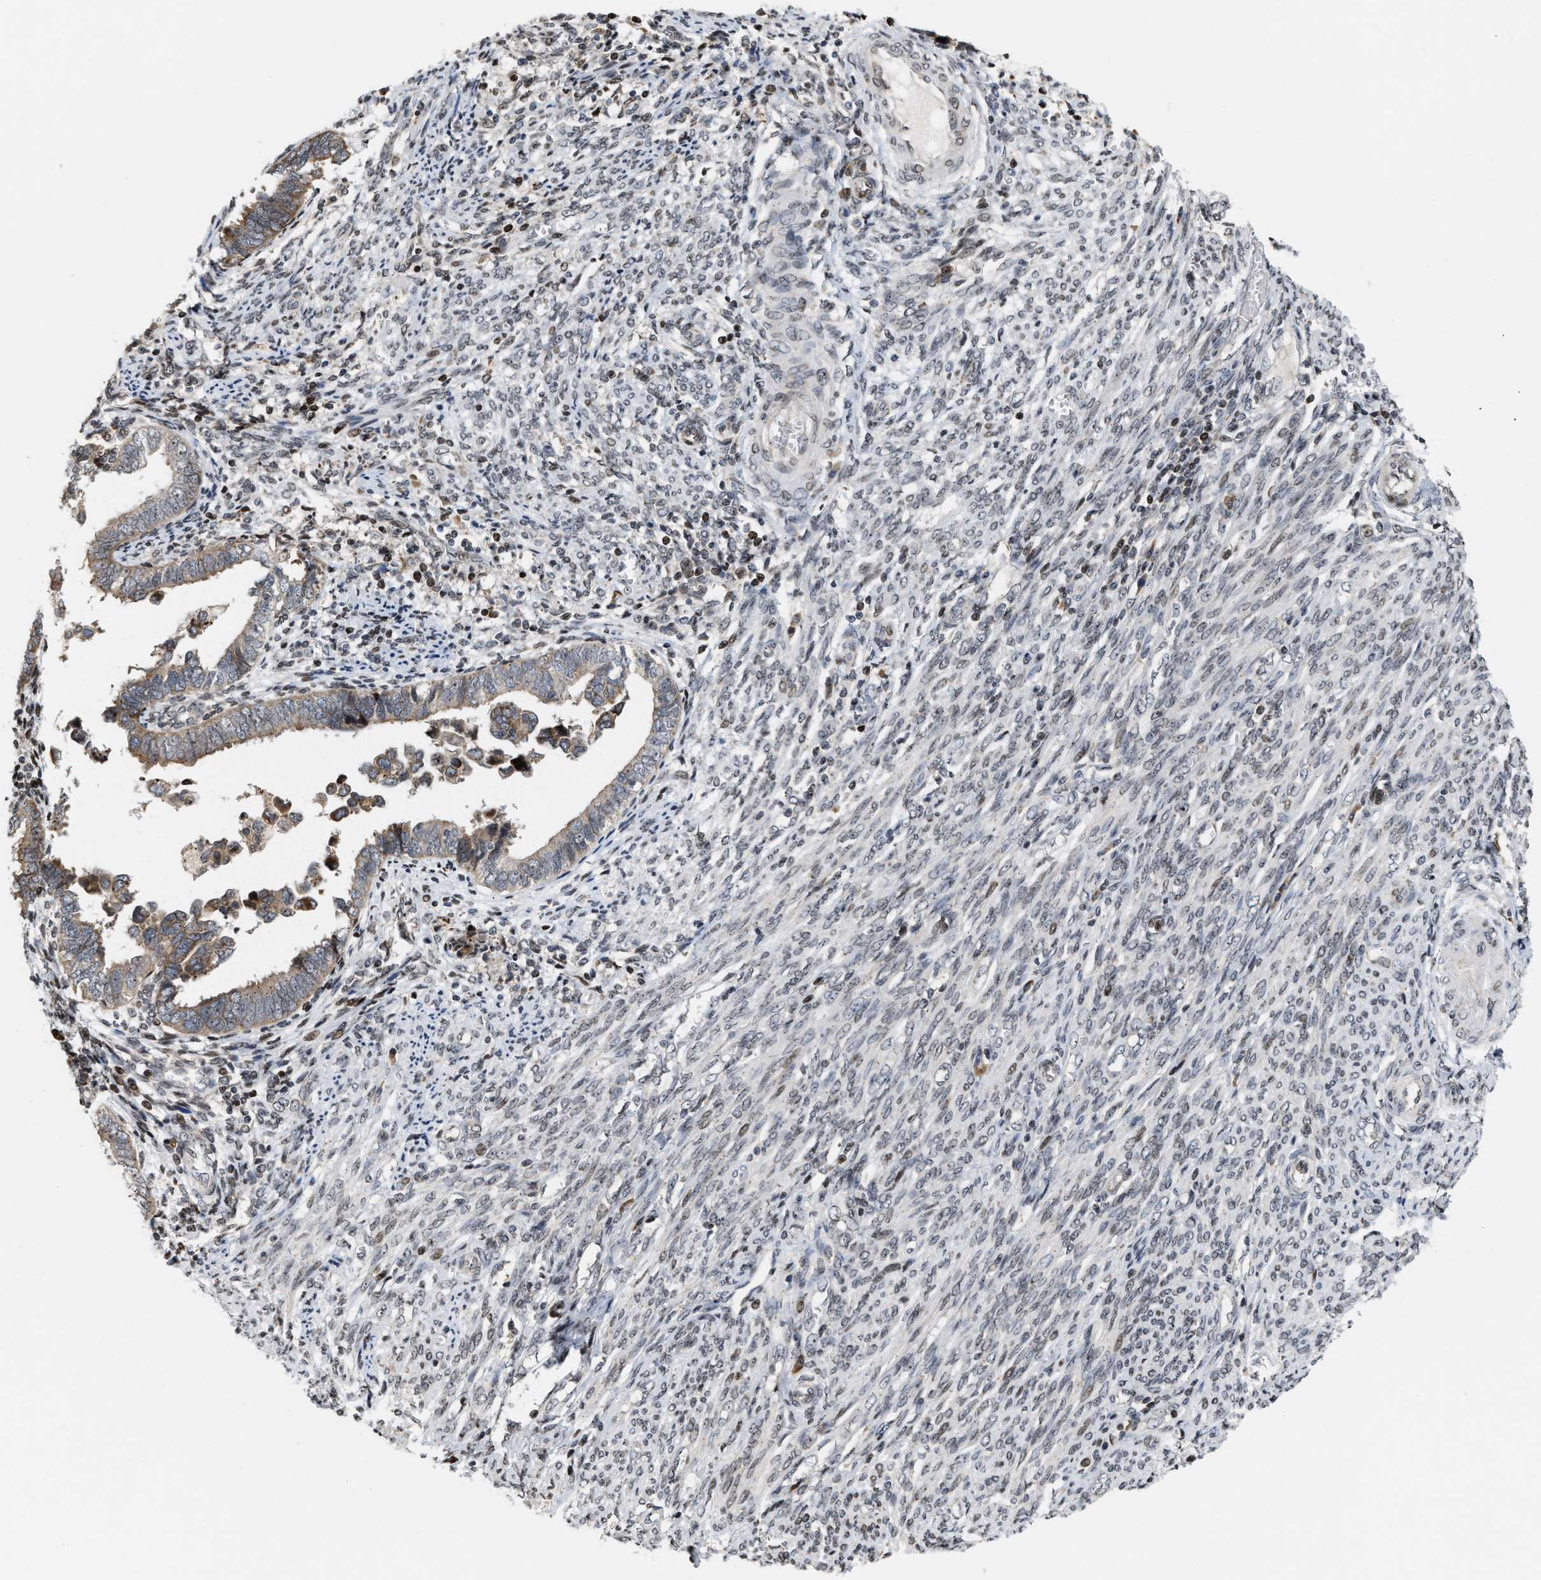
{"staining": {"intensity": "moderate", "quantity": ">75%", "location": "cytoplasmic/membranous"}, "tissue": "endometrial cancer", "cell_type": "Tumor cells", "image_type": "cancer", "snomed": [{"axis": "morphology", "description": "Adenocarcinoma, NOS"}, {"axis": "topography", "description": "Endometrium"}], "caption": "DAB (3,3'-diaminobenzidine) immunohistochemical staining of endometrial cancer (adenocarcinoma) shows moderate cytoplasmic/membranous protein expression in approximately >75% of tumor cells. (DAB (3,3'-diaminobenzidine) = brown stain, brightfield microscopy at high magnification).", "gene": "PDZD2", "patient": {"sex": "female", "age": 75}}